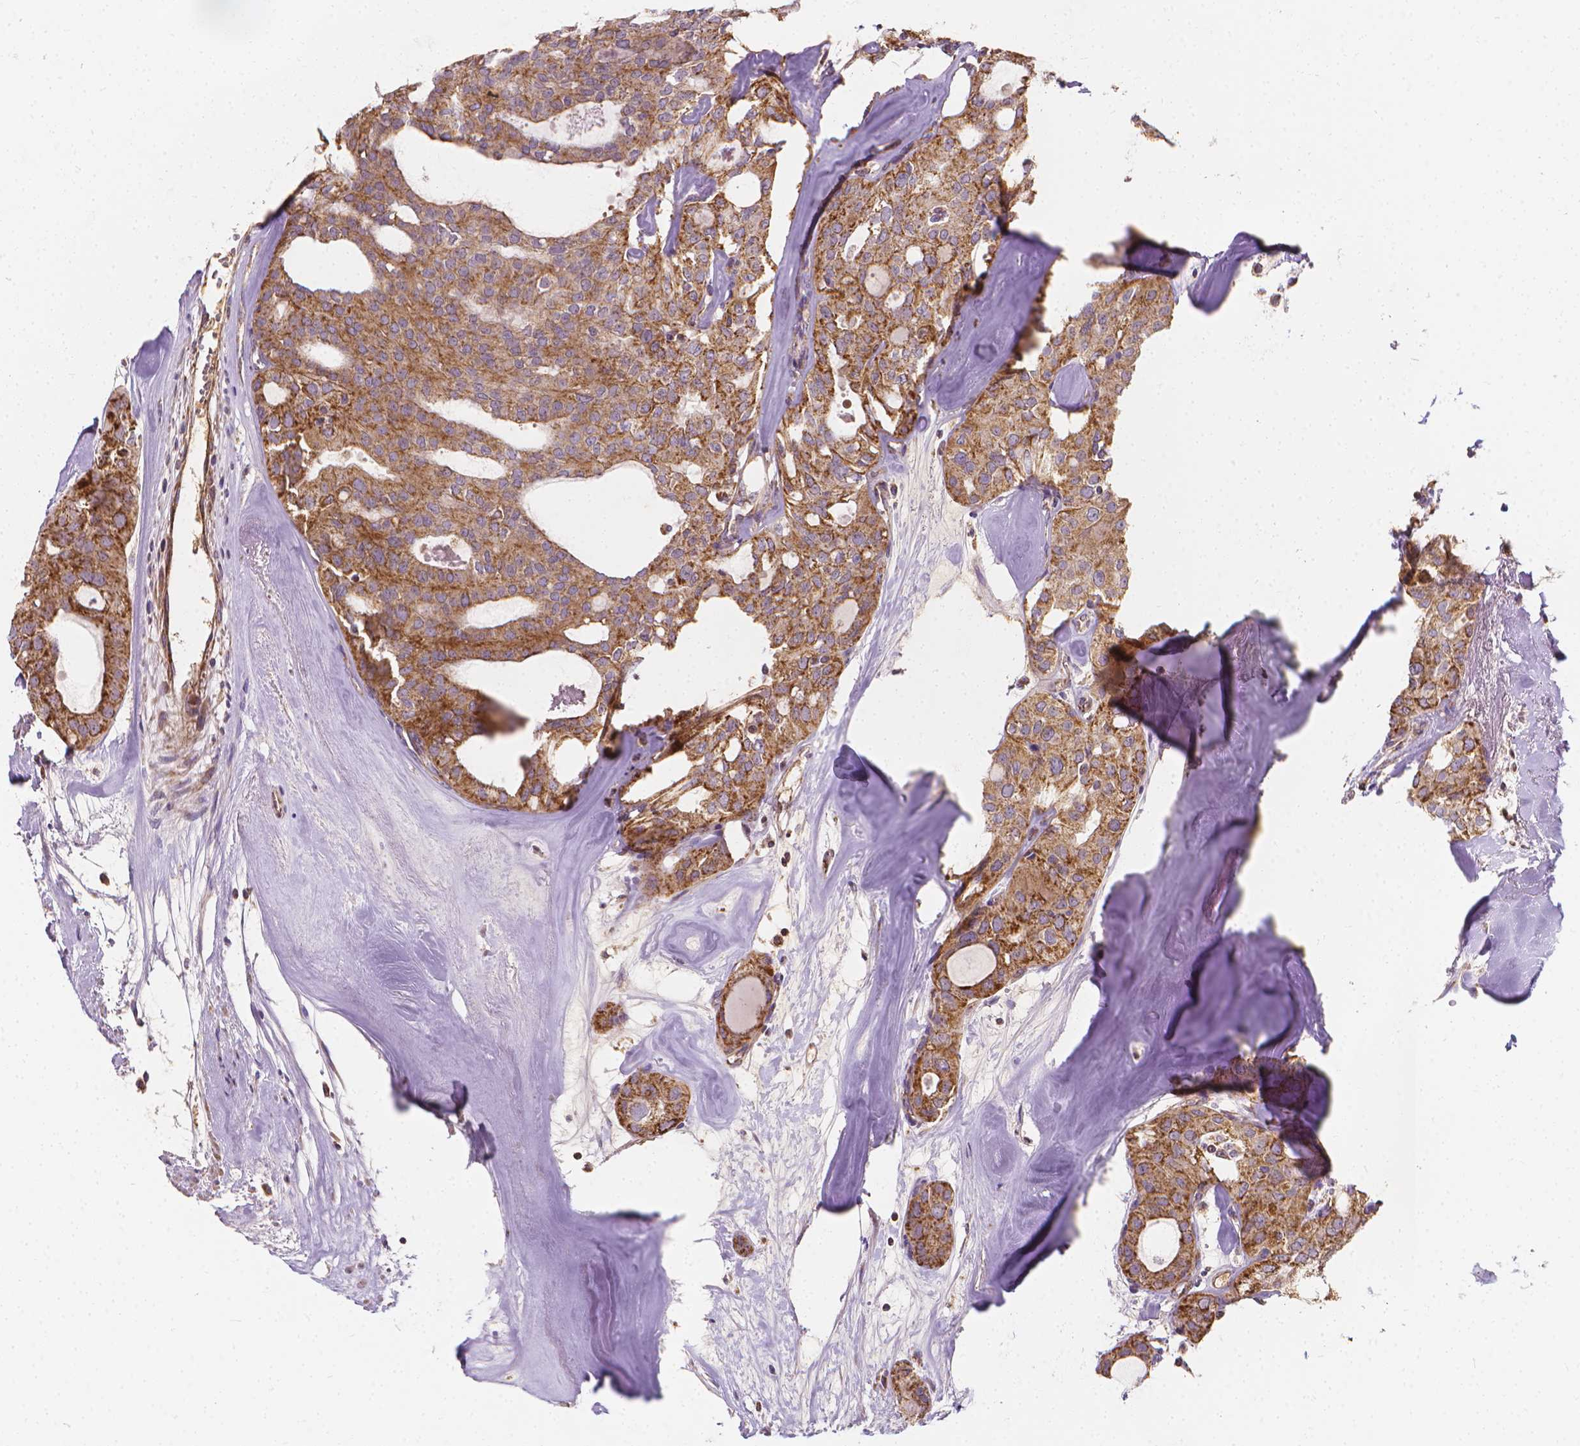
{"staining": {"intensity": "moderate", "quantity": ">75%", "location": "cytoplasmic/membranous"}, "tissue": "thyroid cancer", "cell_type": "Tumor cells", "image_type": "cancer", "snomed": [{"axis": "morphology", "description": "Follicular adenoma carcinoma, NOS"}, {"axis": "topography", "description": "Thyroid gland"}], "caption": "High-magnification brightfield microscopy of thyroid follicular adenoma carcinoma stained with DAB (brown) and counterstained with hematoxylin (blue). tumor cells exhibit moderate cytoplasmic/membranous staining is identified in about>75% of cells.", "gene": "SNCAIP", "patient": {"sex": "male", "age": 75}}